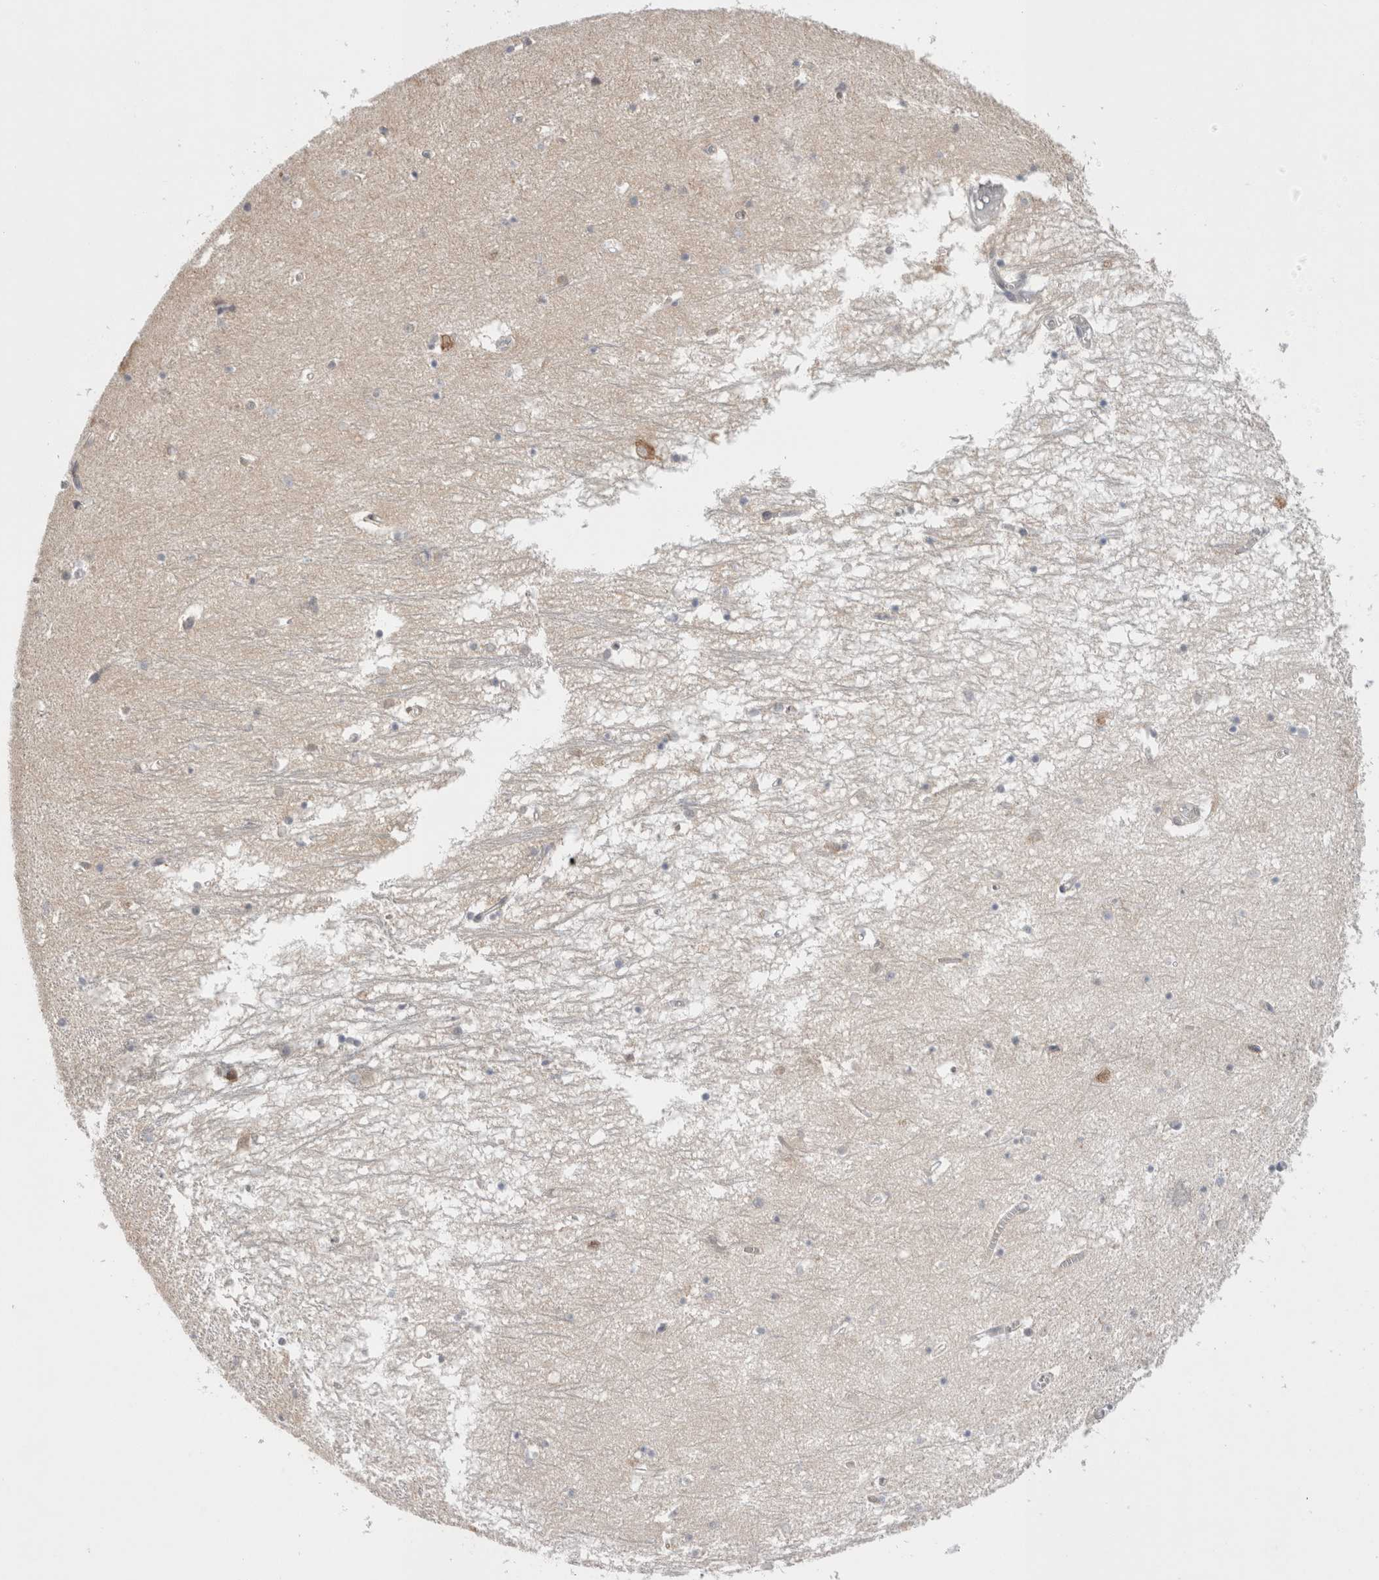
{"staining": {"intensity": "moderate", "quantity": "<25%", "location": "cytoplasmic/membranous"}, "tissue": "hippocampus", "cell_type": "Glial cells", "image_type": "normal", "snomed": [{"axis": "morphology", "description": "Normal tissue, NOS"}, {"axis": "topography", "description": "Hippocampus"}], "caption": "IHC of normal hippocampus reveals low levels of moderate cytoplasmic/membranous staining in about <25% of glial cells. (brown staining indicates protein expression, while blue staining denotes nuclei).", "gene": "NDOR1", "patient": {"sex": "male", "age": 70}}